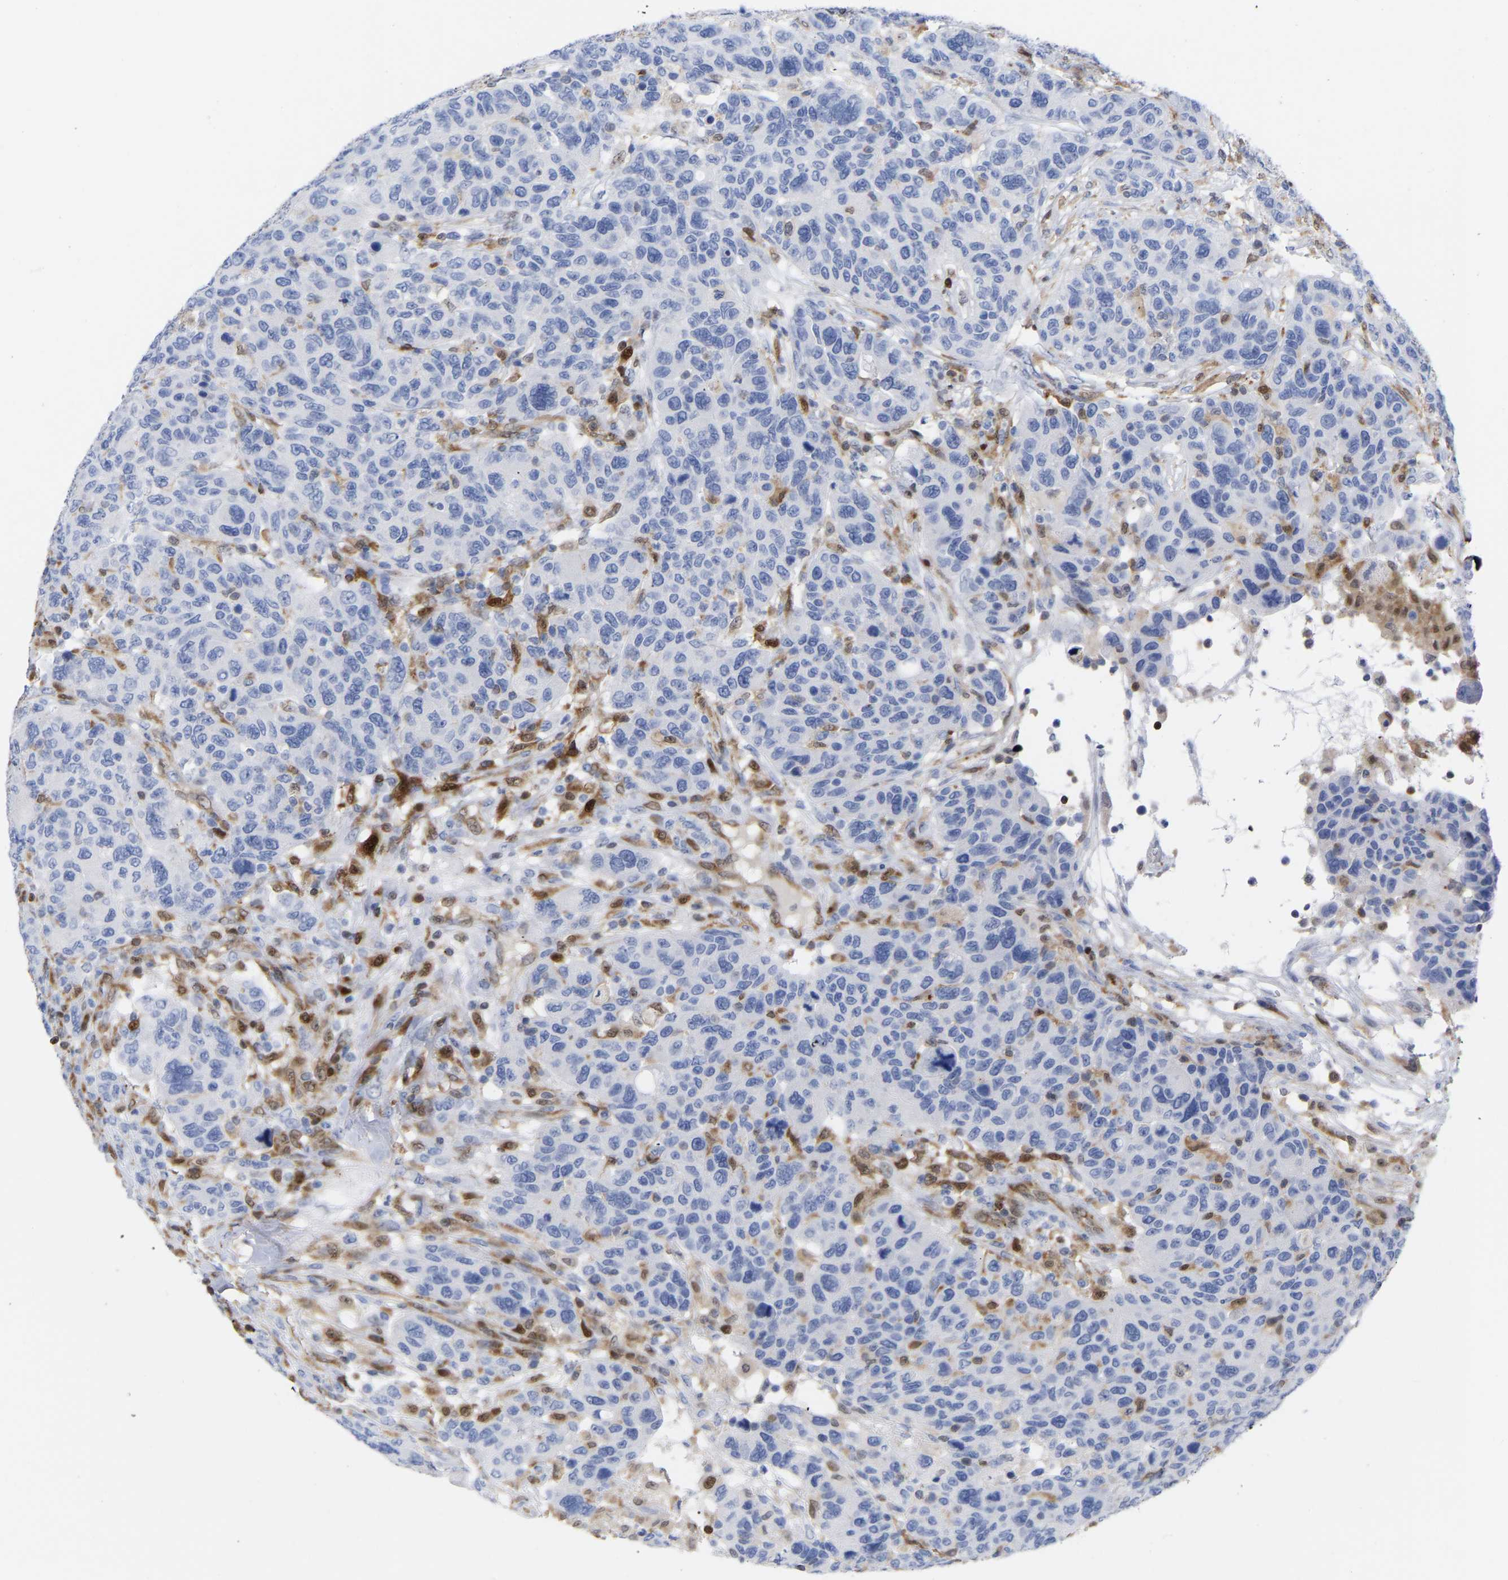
{"staining": {"intensity": "negative", "quantity": "none", "location": "none"}, "tissue": "breast cancer", "cell_type": "Tumor cells", "image_type": "cancer", "snomed": [{"axis": "morphology", "description": "Duct carcinoma"}, {"axis": "topography", "description": "Breast"}], "caption": "A high-resolution image shows immunohistochemistry staining of intraductal carcinoma (breast), which reveals no significant staining in tumor cells.", "gene": "GIMAP4", "patient": {"sex": "female", "age": 37}}